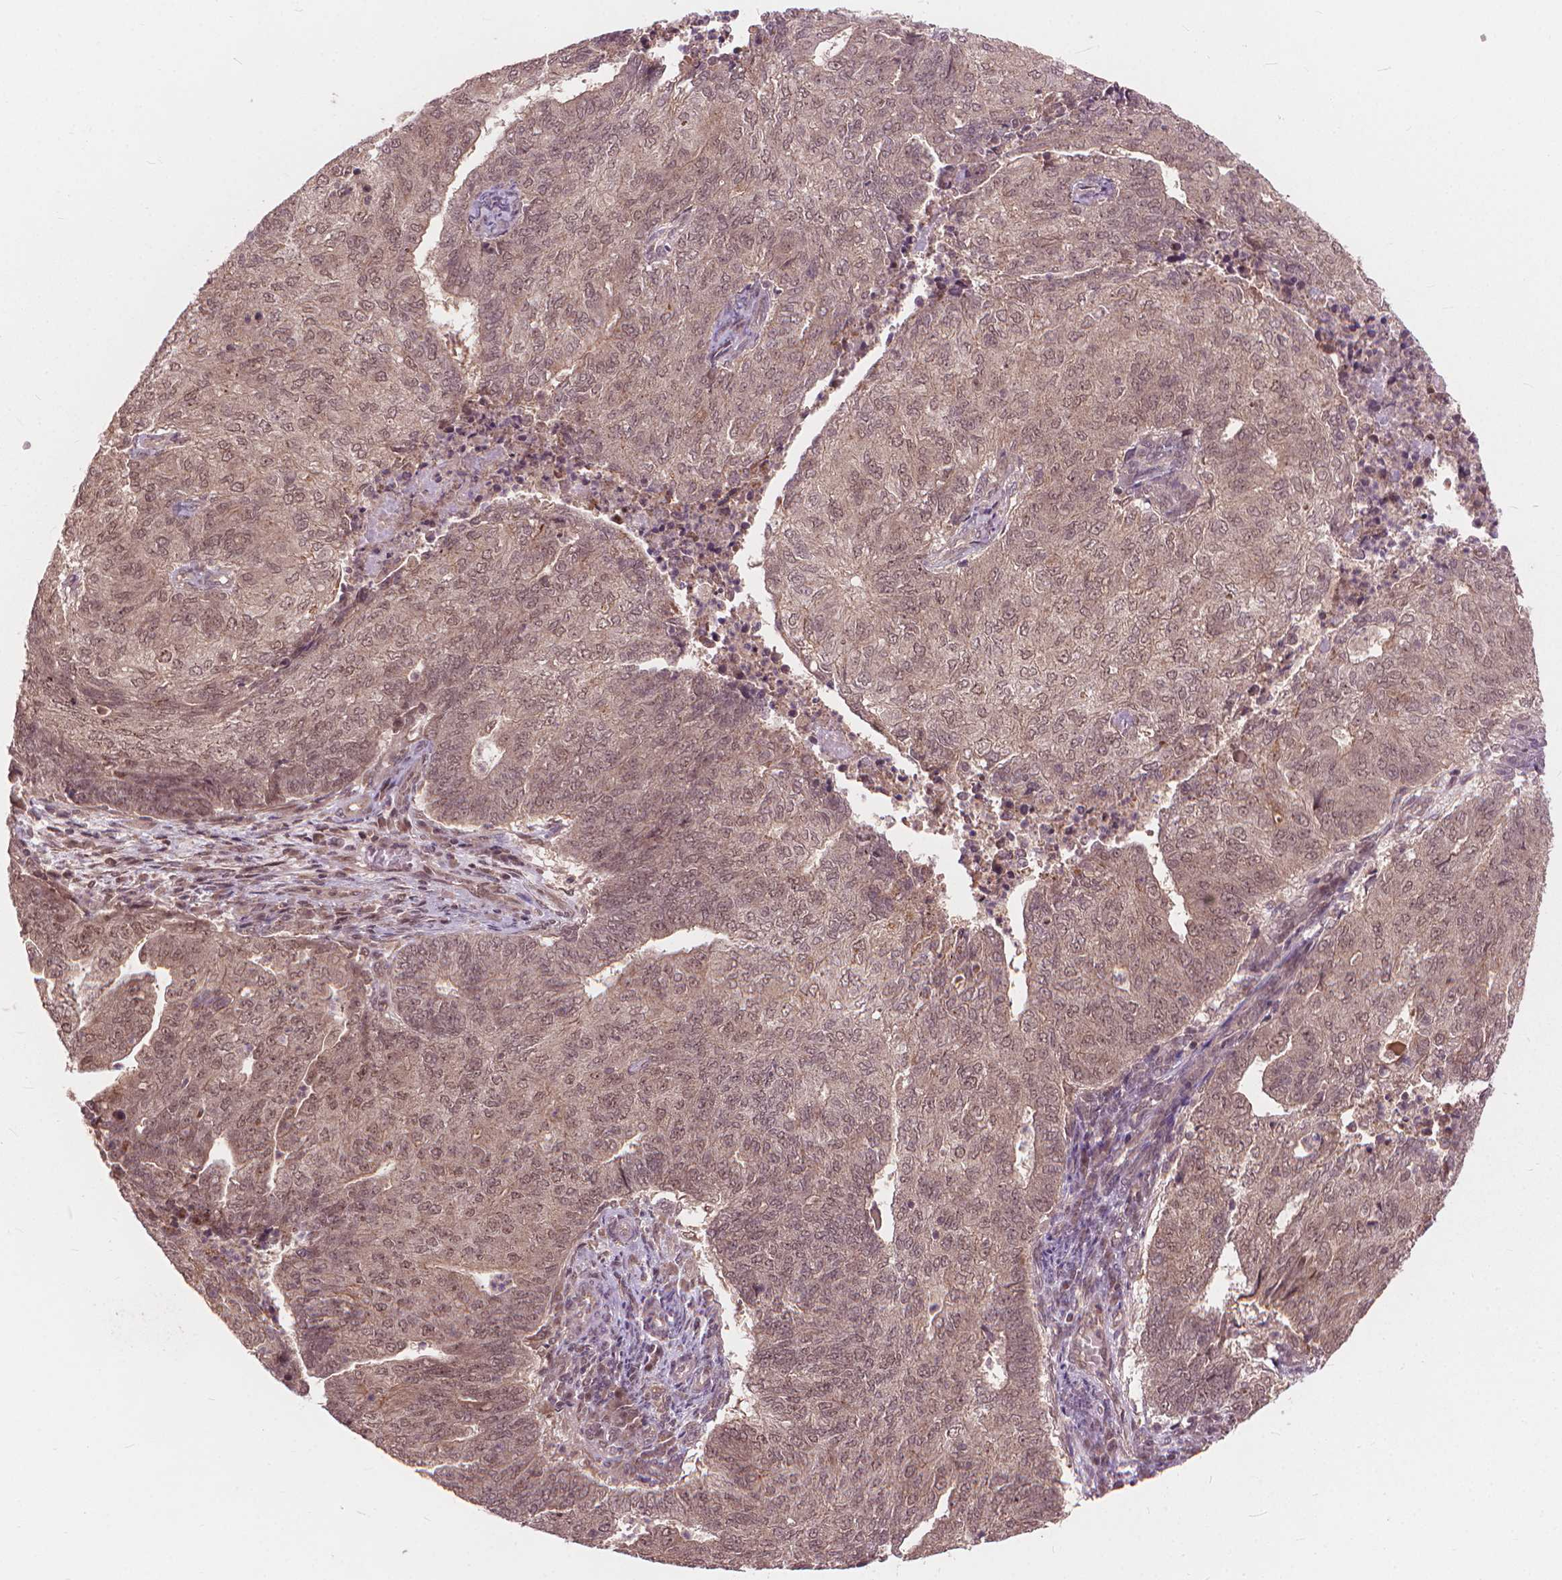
{"staining": {"intensity": "moderate", "quantity": "25%-75%", "location": "nuclear"}, "tissue": "endometrial cancer", "cell_type": "Tumor cells", "image_type": "cancer", "snomed": [{"axis": "morphology", "description": "Adenocarcinoma, NOS"}, {"axis": "topography", "description": "Endometrium"}], "caption": "Approximately 25%-75% of tumor cells in endometrial cancer exhibit moderate nuclear protein expression as visualized by brown immunohistochemical staining.", "gene": "SSU72", "patient": {"sex": "female", "age": 82}}